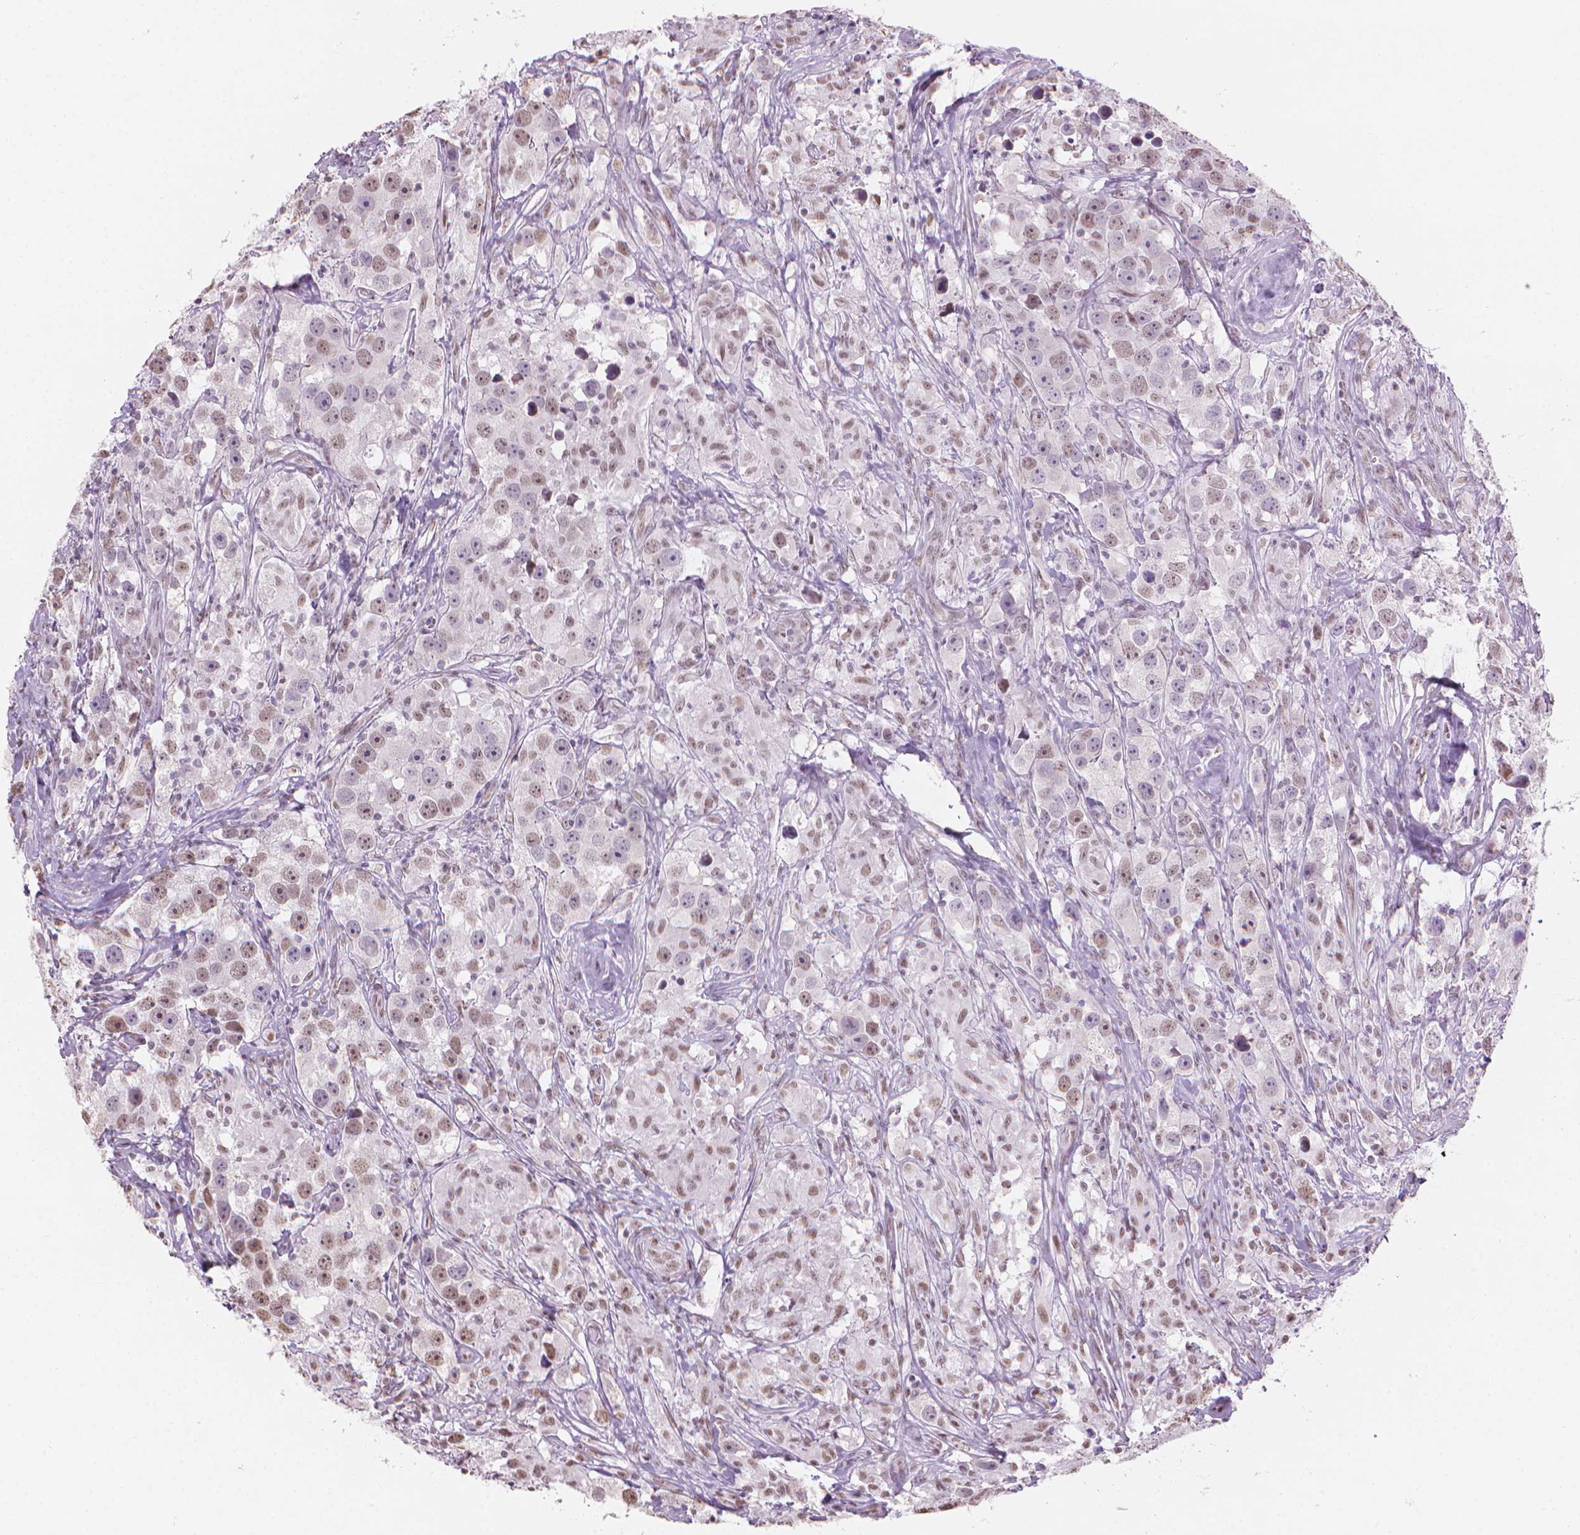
{"staining": {"intensity": "moderate", "quantity": "25%-75%", "location": "nuclear"}, "tissue": "testis cancer", "cell_type": "Tumor cells", "image_type": "cancer", "snomed": [{"axis": "morphology", "description": "Seminoma, NOS"}, {"axis": "topography", "description": "Testis"}], "caption": "About 25%-75% of tumor cells in testis seminoma reveal moderate nuclear protein positivity as visualized by brown immunohistochemical staining.", "gene": "PIAS2", "patient": {"sex": "male", "age": 49}}